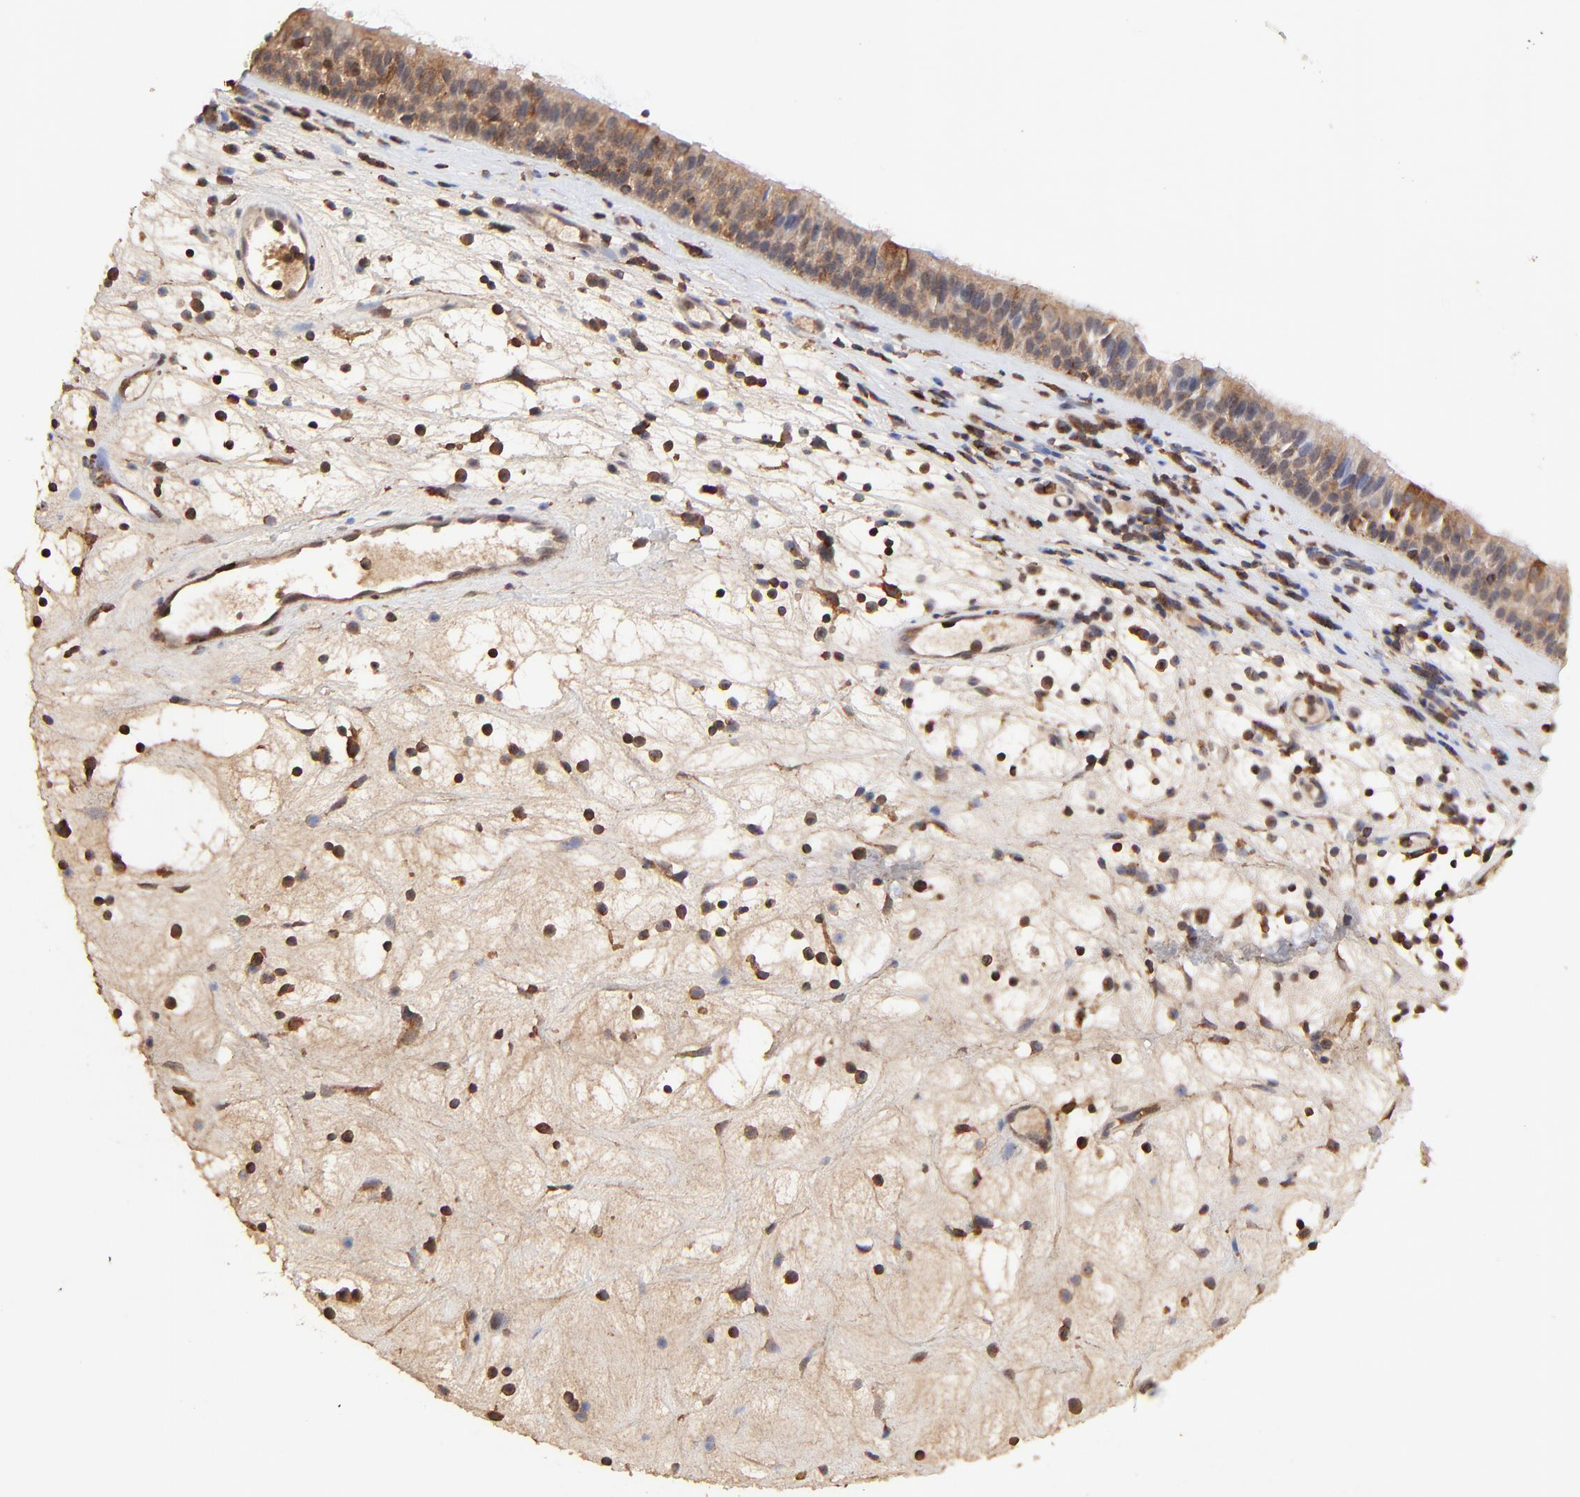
{"staining": {"intensity": "moderate", "quantity": ">75%", "location": "cytoplasmic/membranous"}, "tissue": "nasopharynx", "cell_type": "Respiratory epithelial cells", "image_type": "normal", "snomed": [{"axis": "morphology", "description": "Normal tissue, NOS"}, {"axis": "topography", "description": "Nasopharynx"}], "caption": "This micrograph exhibits immunohistochemistry (IHC) staining of normal nasopharynx, with medium moderate cytoplasmic/membranous positivity in approximately >75% of respiratory epithelial cells.", "gene": "STON2", "patient": {"sex": "female", "age": 78}}